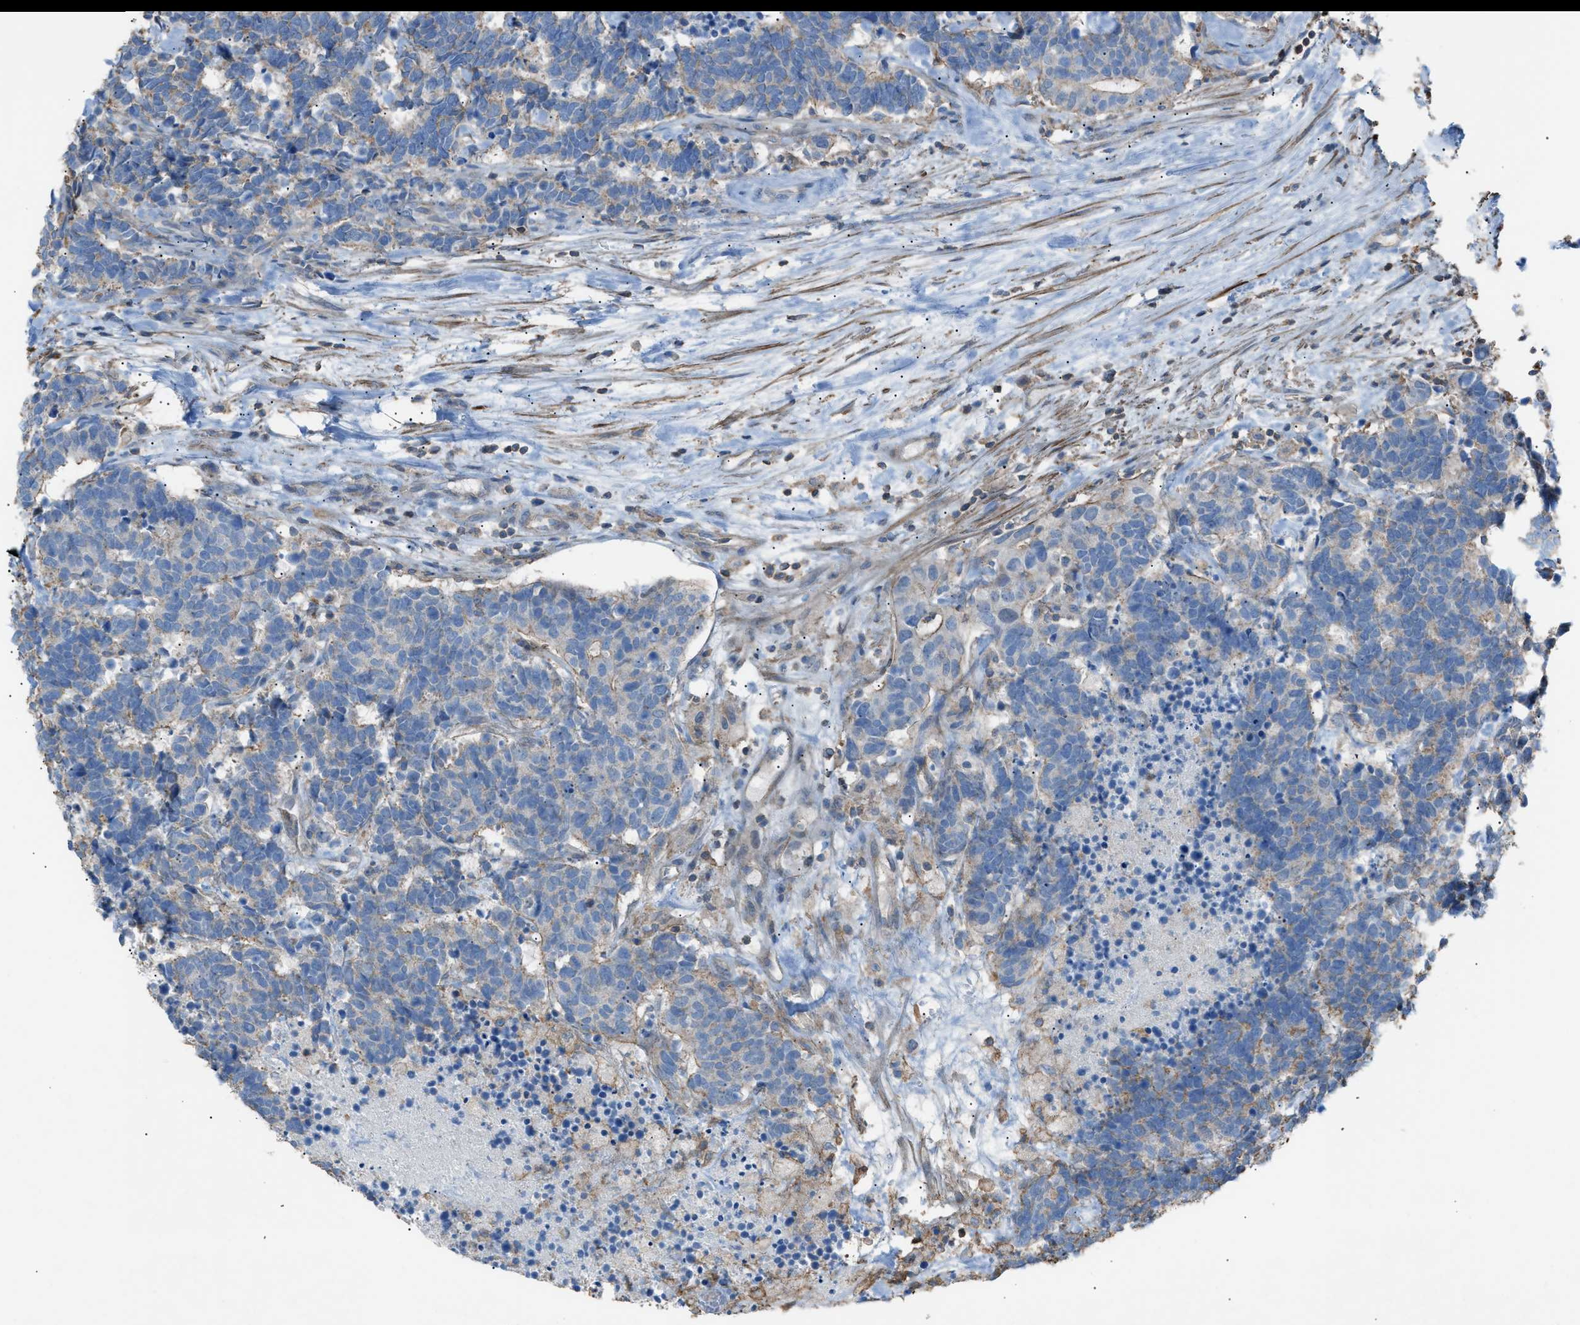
{"staining": {"intensity": "negative", "quantity": "none", "location": "none"}, "tissue": "carcinoid", "cell_type": "Tumor cells", "image_type": "cancer", "snomed": [{"axis": "morphology", "description": "Carcinoma, NOS"}, {"axis": "morphology", "description": "Carcinoid, malignant, NOS"}, {"axis": "topography", "description": "Urinary bladder"}], "caption": "Immunohistochemistry histopathology image of neoplastic tissue: carcinoid stained with DAB shows no significant protein staining in tumor cells. The staining is performed using DAB brown chromogen with nuclei counter-stained in using hematoxylin.", "gene": "NCK2", "patient": {"sex": "male", "age": 57}}